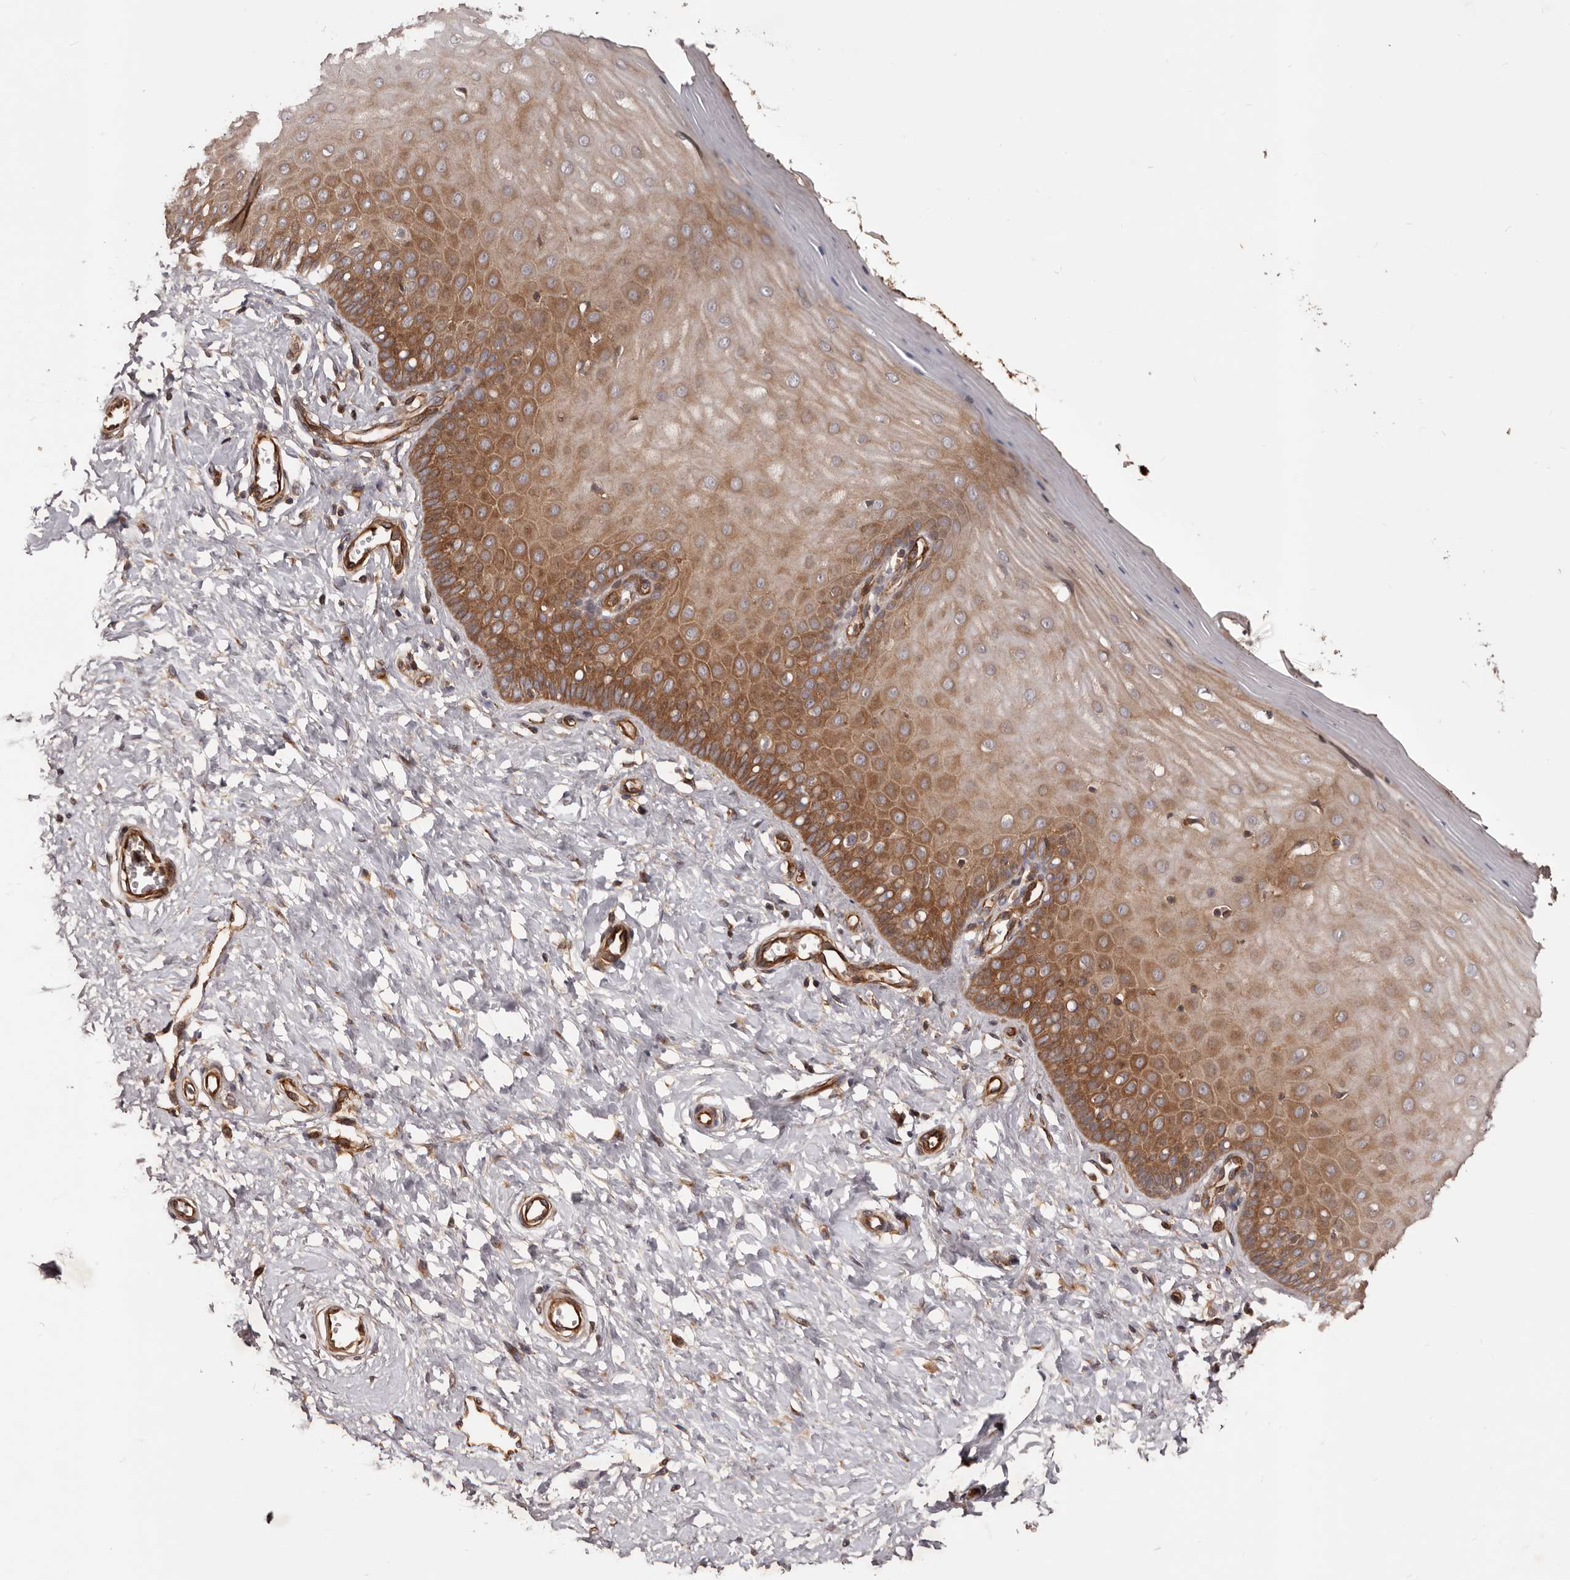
{"staining": {"intensity": "moderate", "quantity": ">75%", "location": "cytoplasmic/membranous"}, "tissue": "cervix", "cell_type": "Glandular cells", "image_type": "normal", "snomed": [{"axis": "morphology", "description": "Normal tissue, NOS"}, {"axis": "topography", "description": "Cervix"}], "caption": "The image displays staining of unremarkable cervix, revealing moderate cytoplasmic/membranous protein staining (brown color) within glandular cells. Using DAB (brown) and hematoxylin (blue) stains, captured at high magnification using brightfield microscopy.", "gene": "GTPBP1", "patient": {"sex": "female", "age": 55}}